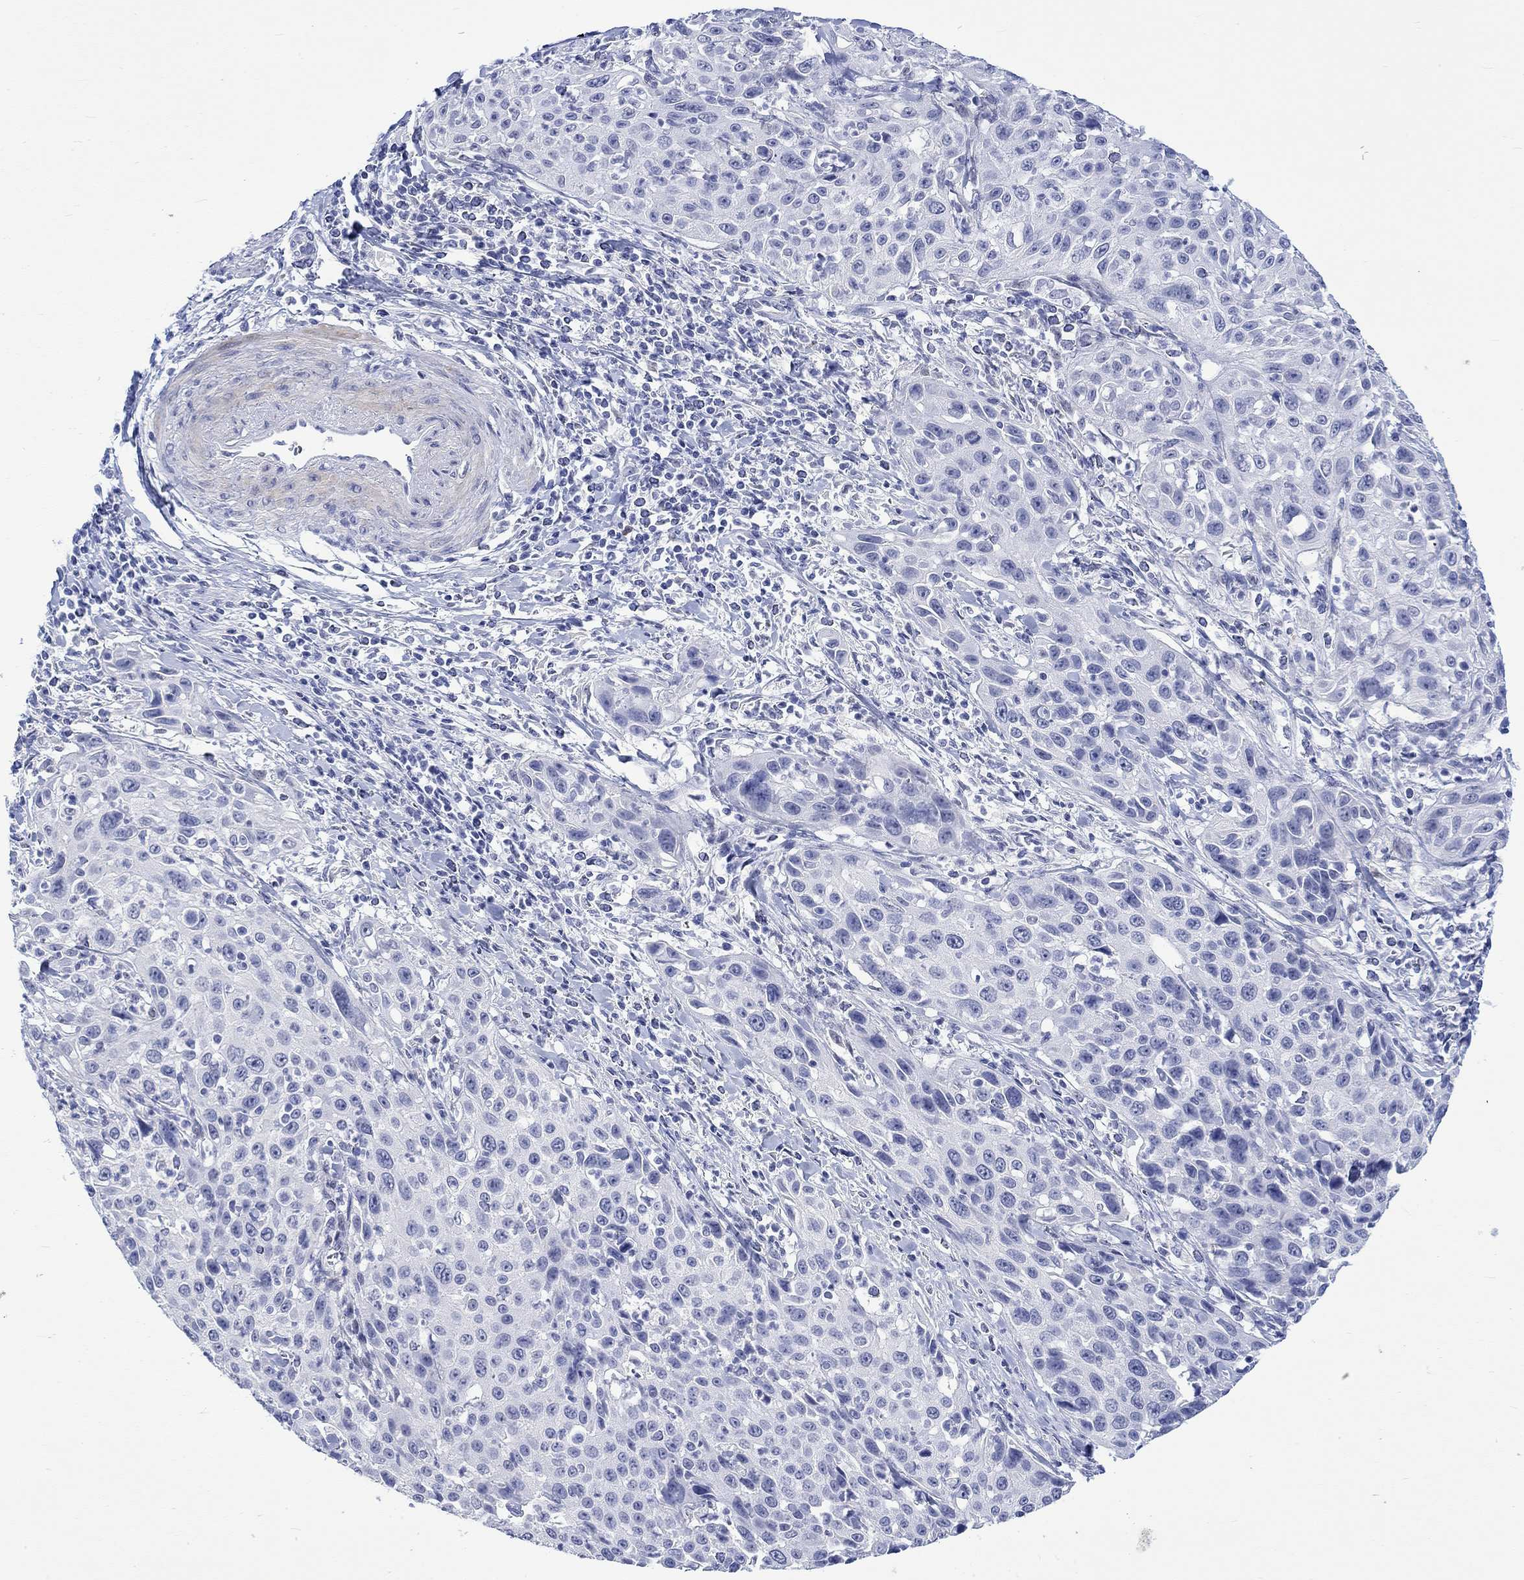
{"staining": {"intensity": "negative", "quantity": "none", "location": "none"}, "tissue": "cervical cancer", "cell_type": "Tumor cells", "image_type": "cancer", "snomed": [{"axis": "morphology", "description": "Squamous cell carcinoma, NOS"}, {"axis": "topography", "description": "Cervix"}], "caption": "Tumor cells are negative for protein expression in human cervical cancer (squamous cell carcinoma).", "gene": "MSI1", "patient": {"sex": "female", "age": 26}}